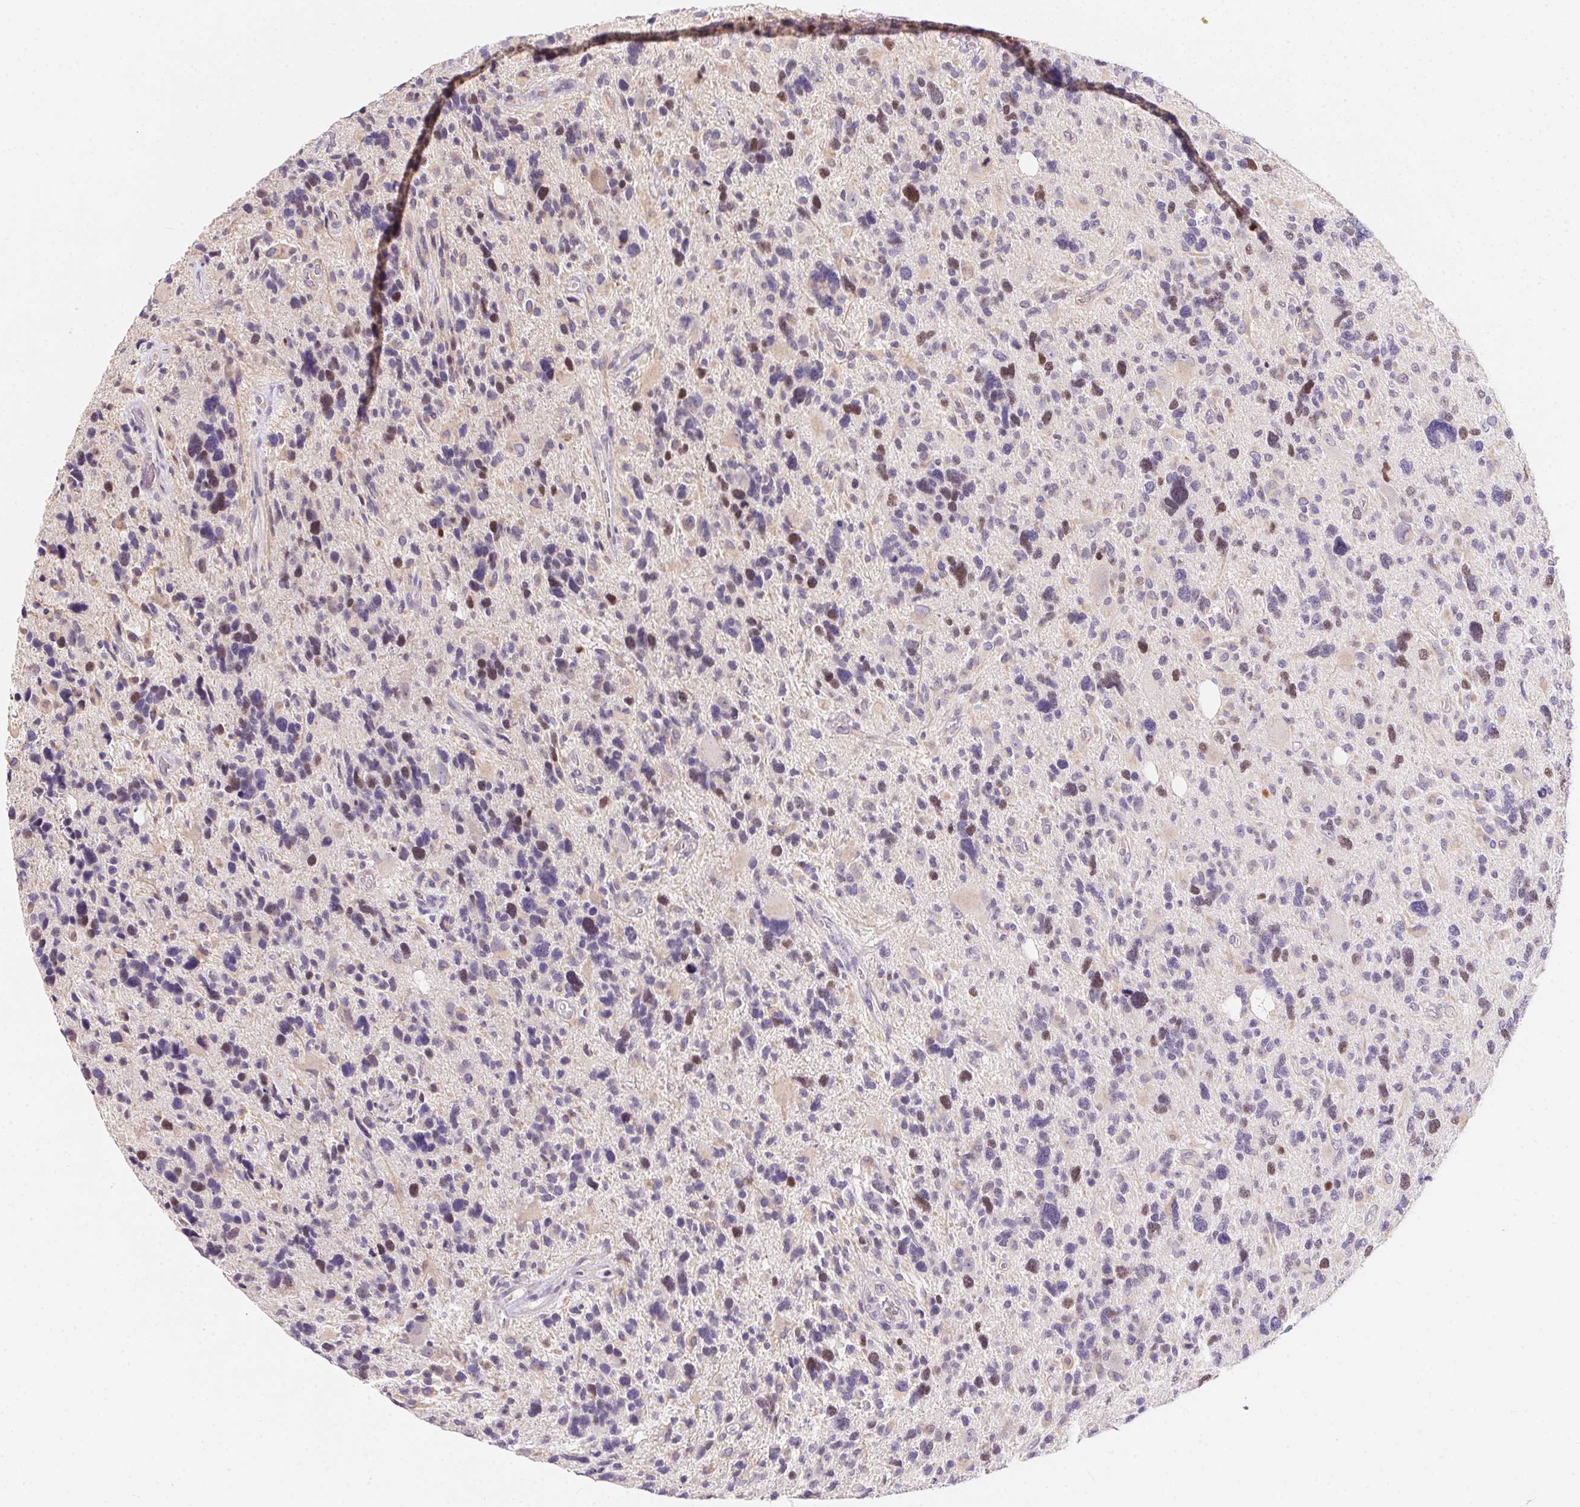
{"staining": {"intensity": "moderate", "quantity": "<25%", "location": "nuclear"}, "tissue": "glioma", "cell_type": "Tumor cells", "image_type": "cancer", "snomed": [{"axis": "morphology", "description": "Glioma, malignant, High grade"}, {"axis": "topography", "description": "Brain"}], "caption": "Moderate nuclear expression for a protein is appreciated in about <25% of tumor cells of malignant glioma (high-grade) using immunohistochemistry.", "gene": "HELLS", "patient": {"sex": "male", "age": 49}}